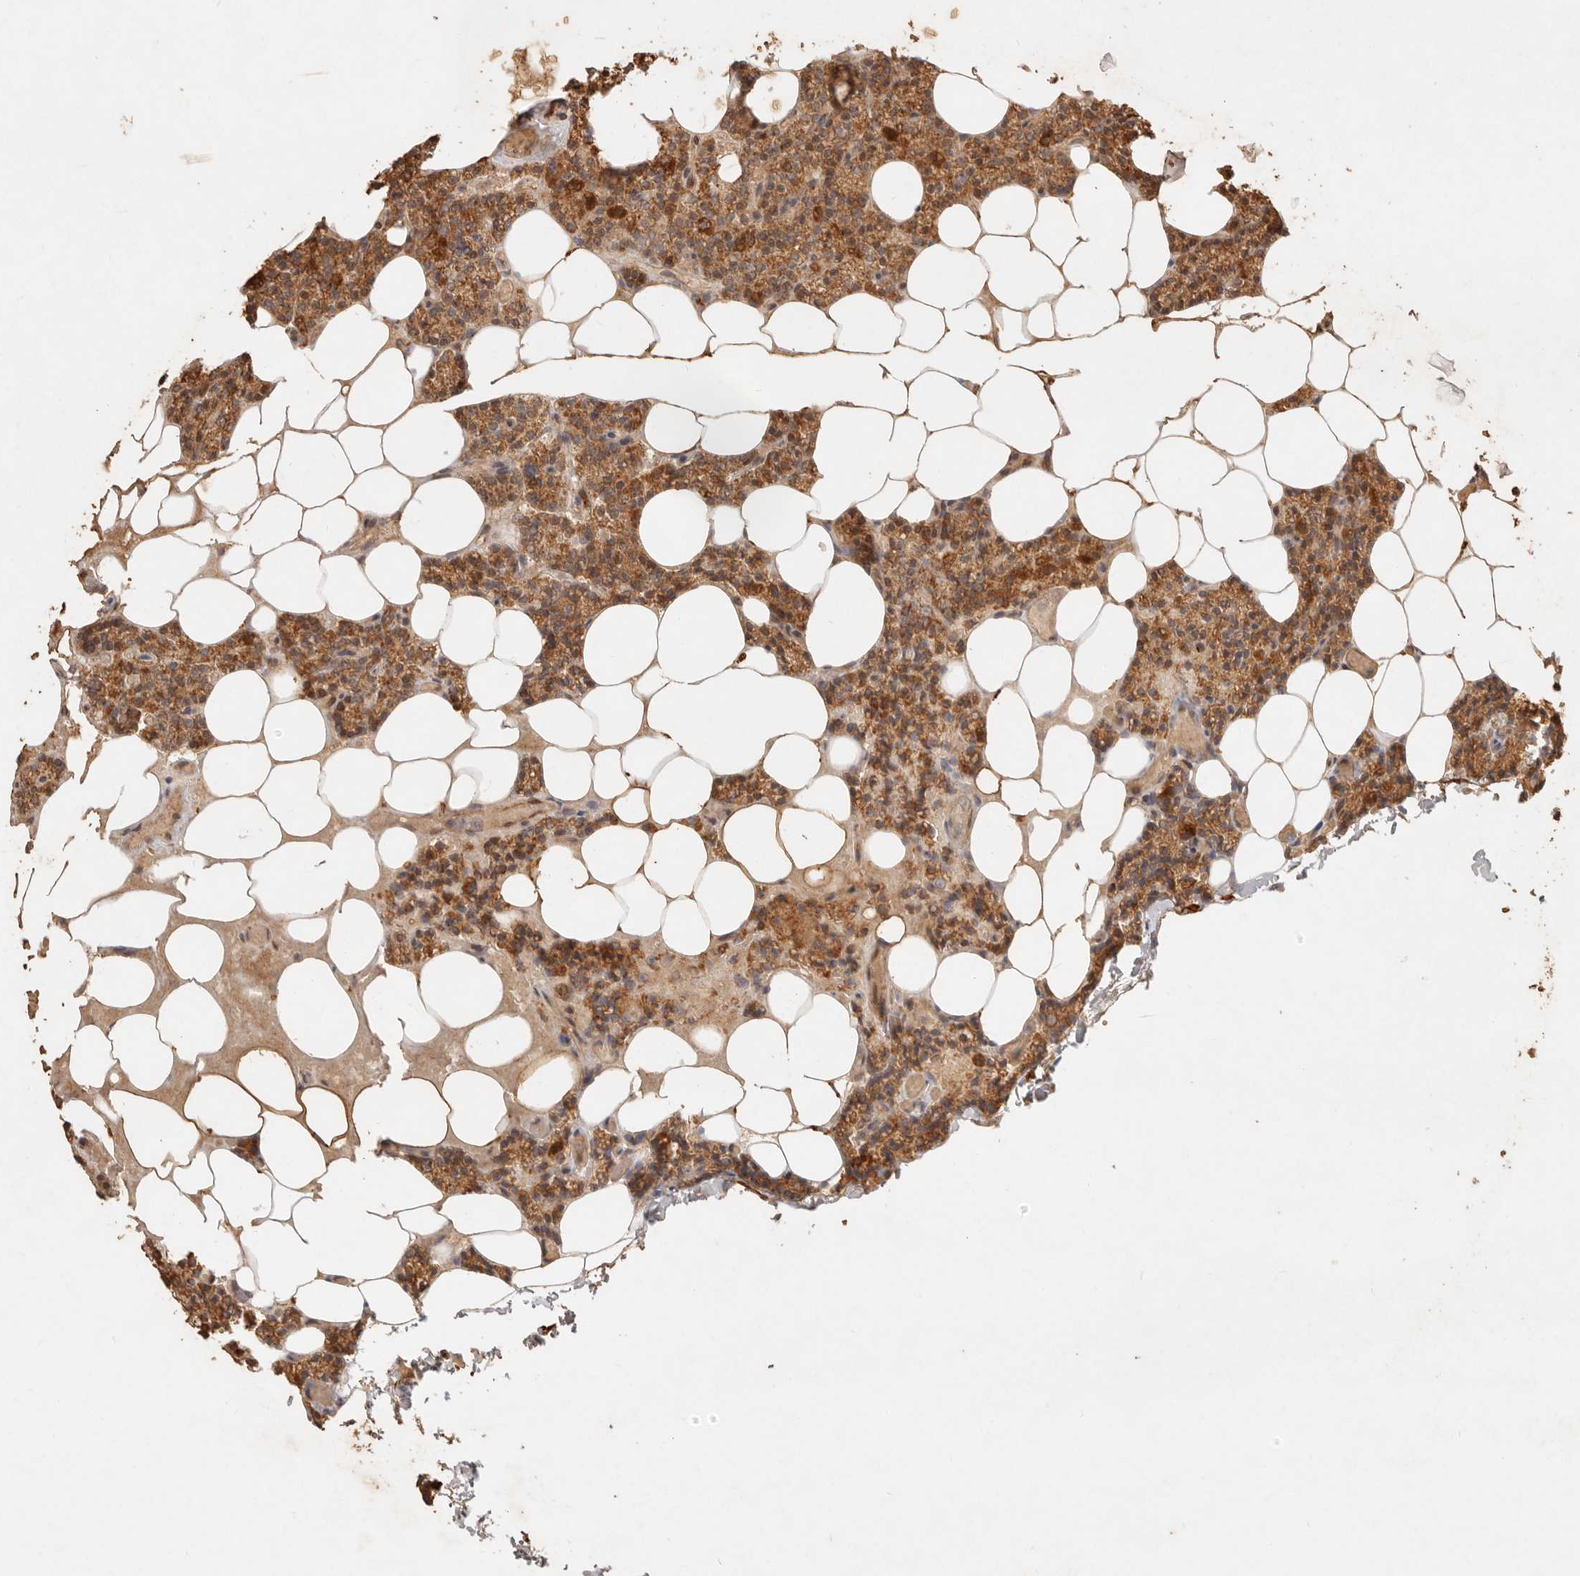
{"staining": {"intensity": "moderate", "quantity": ">75%", "location": "cytoplasmic/membranous"}, "tissue": "parathyroid gland", "cell_type": "Glandular cells", "image_type": "normal", "snomed": [{"axis": "morphology", "description": "Normal tissue, NOS"}, {"axis": "topography", "description": "Parathyroid gland"}], "caption": "Immunohistochemistry image of normal parathyroid gland: human parathyroid gland stained using IHC displays medium levels of moderate protein expression localized specifically in the cytoplasmic/membranous of glandular cells, appearing as a cytoplasmic/membranous brown color.", "gene": "CLEC4C", "patient": {"sex": "male", "age": 75}}